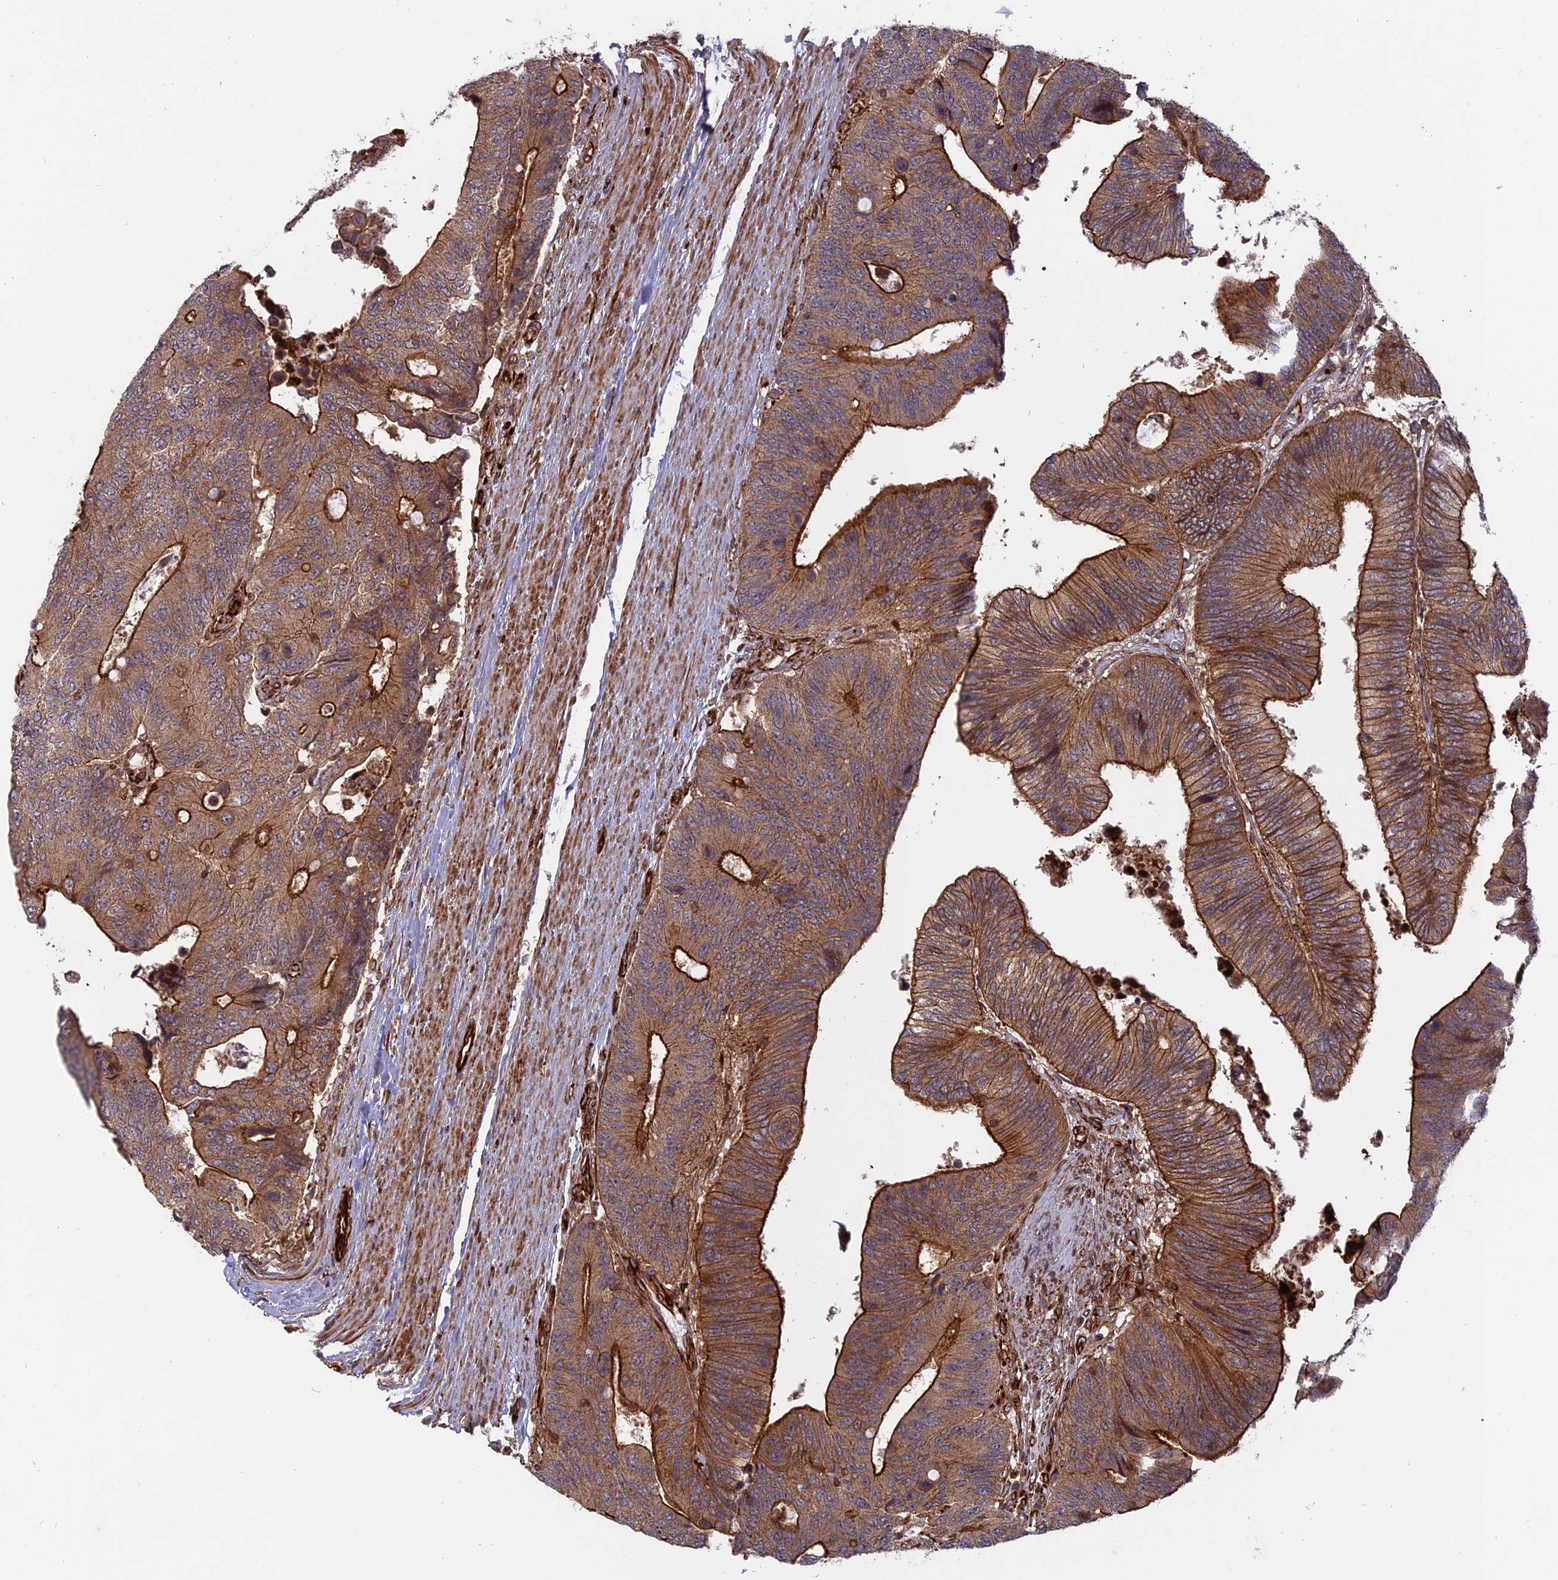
{"staining": {"intensity": "strong", "quantity": ">75%", "location": "cytoplasmic/membranous"}, "tissue": "colorectal cancer", "cell_type": "Tumor cells", "image_type": "cancer", "snomed": [{"axis": "morphology", "description": "Adenocarcinoma, NOS"}, {"axis": "topography", "description": "Colon"}], "caption": "Approximately >75% of tumor cells in human colorectal adenocarcinoma demonstrate strong cytoplasmic/membranous protein expression as visualized by brown immunohistochemical staining.", "gene": "PHLDB3", "patient": {"sex": "male", "age": 87}}